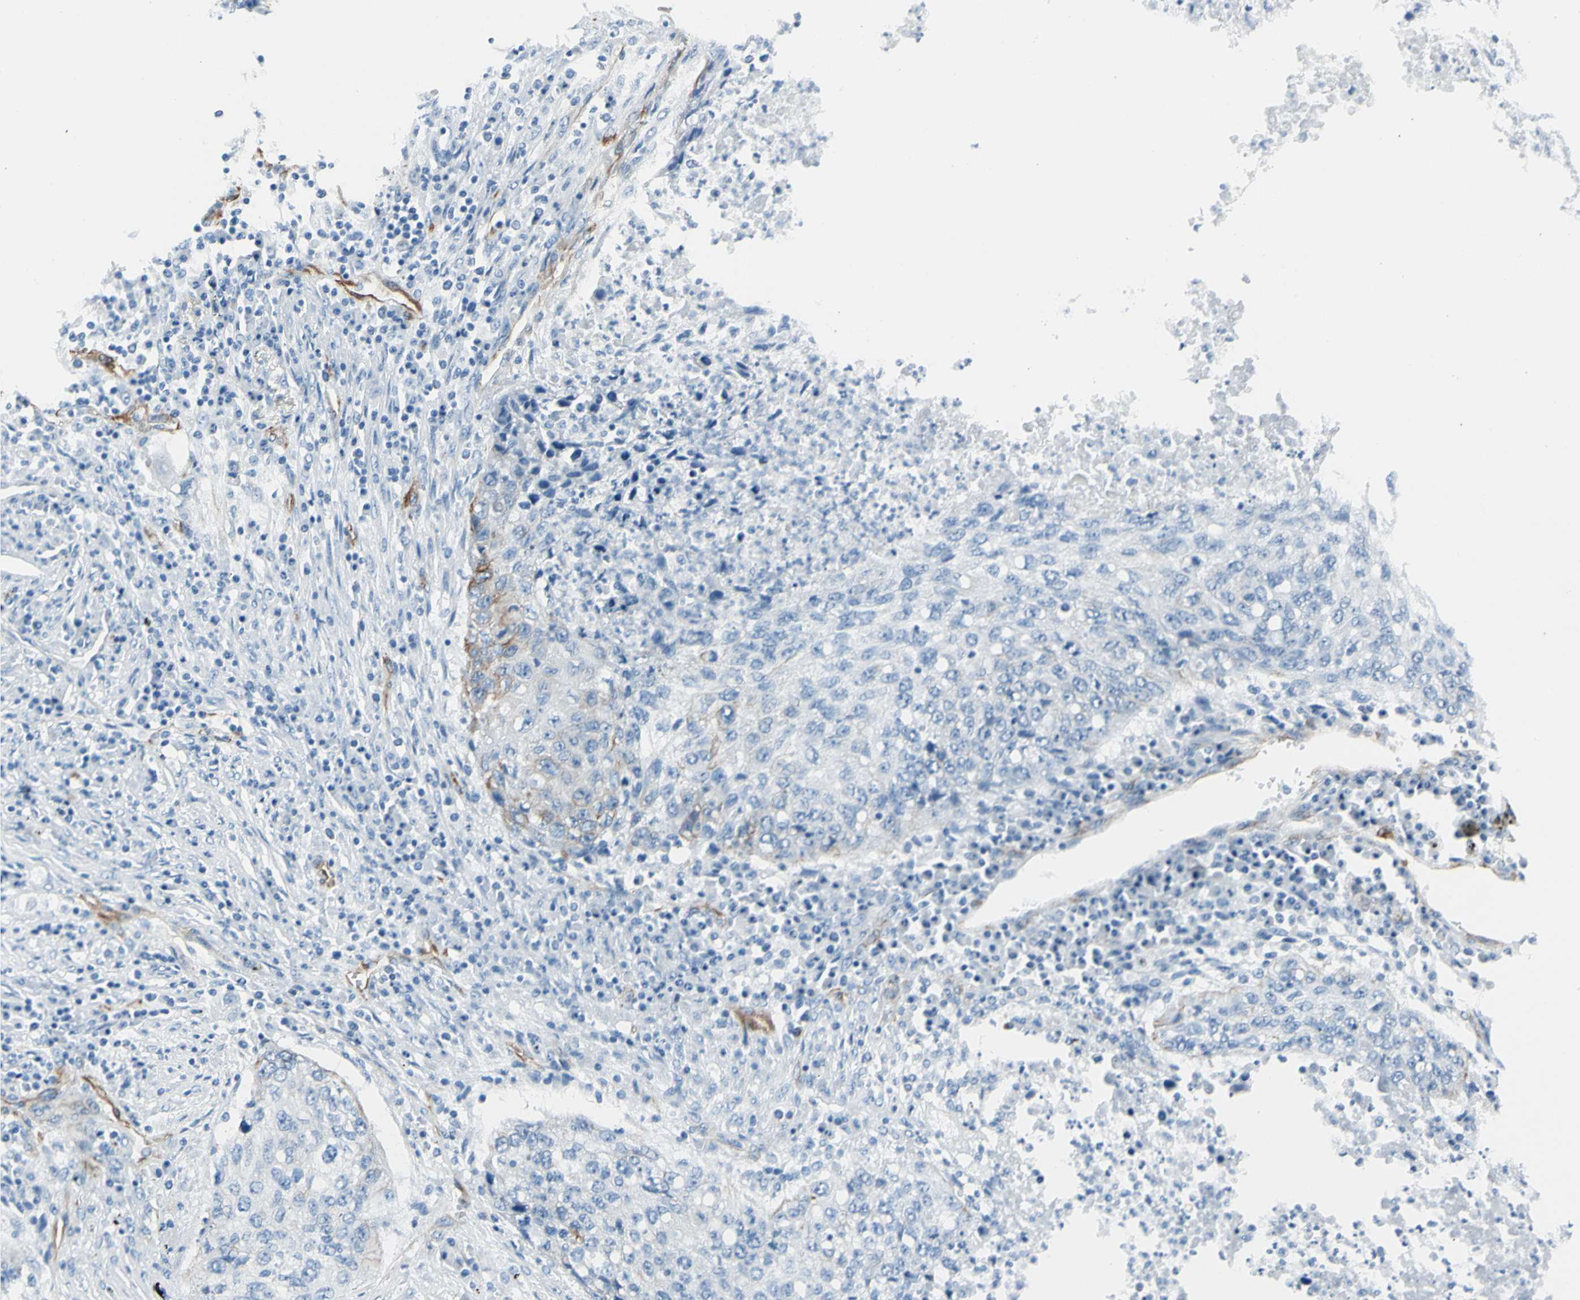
{"staining": {"intensity": "negative", "quantity": "none", "location": "none"}, "tissue": "lung cancer", "cell_type": "Tumor cells", "image_type": "cancer", "snomed": [{"axis": "morphology", "description": "Squamous cell carcinoma, NOS"}, {"axis": "topography", "description": "Lung"}], "caption": "This is an IHC histopathology image of squamous cell carcinoma (lung). There is no expression in tumor cells.", "gene": "PTH2R", "patient": {"sex": "female", "age": 63}}